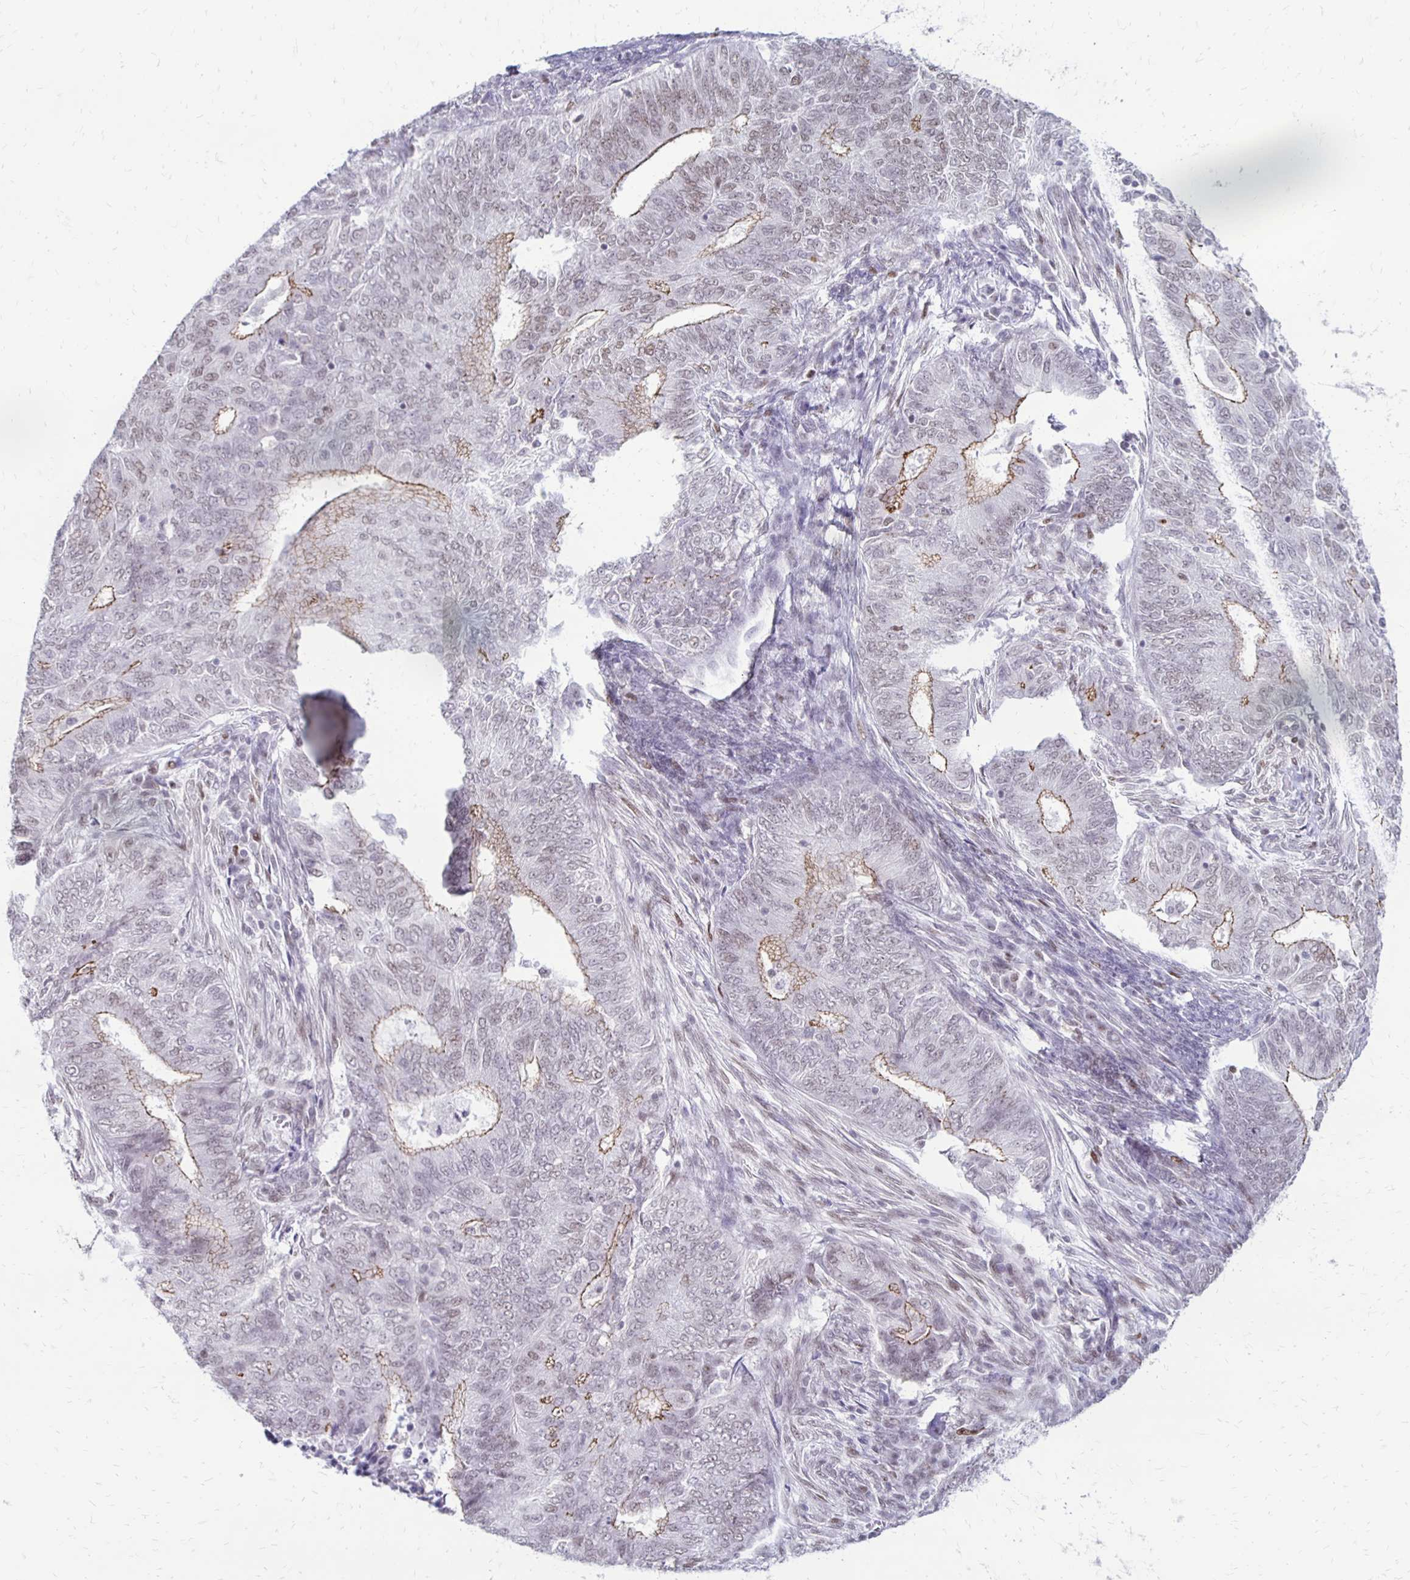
{"staining": {"intensity": "weak", "quantity": "<25%", "location": "cytoplasmic/membranous,nuclear"}, "tissue": "endometrial cancer", "cell_type": "Tumor cells", "image_type": "cancer", "snomed": [{"axis": "morphology", "description": "Adenocarcinoma, NOS"}, {"axis": "topography", "description": "Endometrium"}], "caption": "DAB immunohistochemical staining of endometrial cancer (adenocarcinoma) displays no significant positivity in tumor cells. The staining was performed using DAB to visualize the protein expression in brown, while the nuclei were stained in blue with hematoxylin (Magnification: 20x).", "gene": "DDB2", "patient": {"sex": "female", "age": 62}}